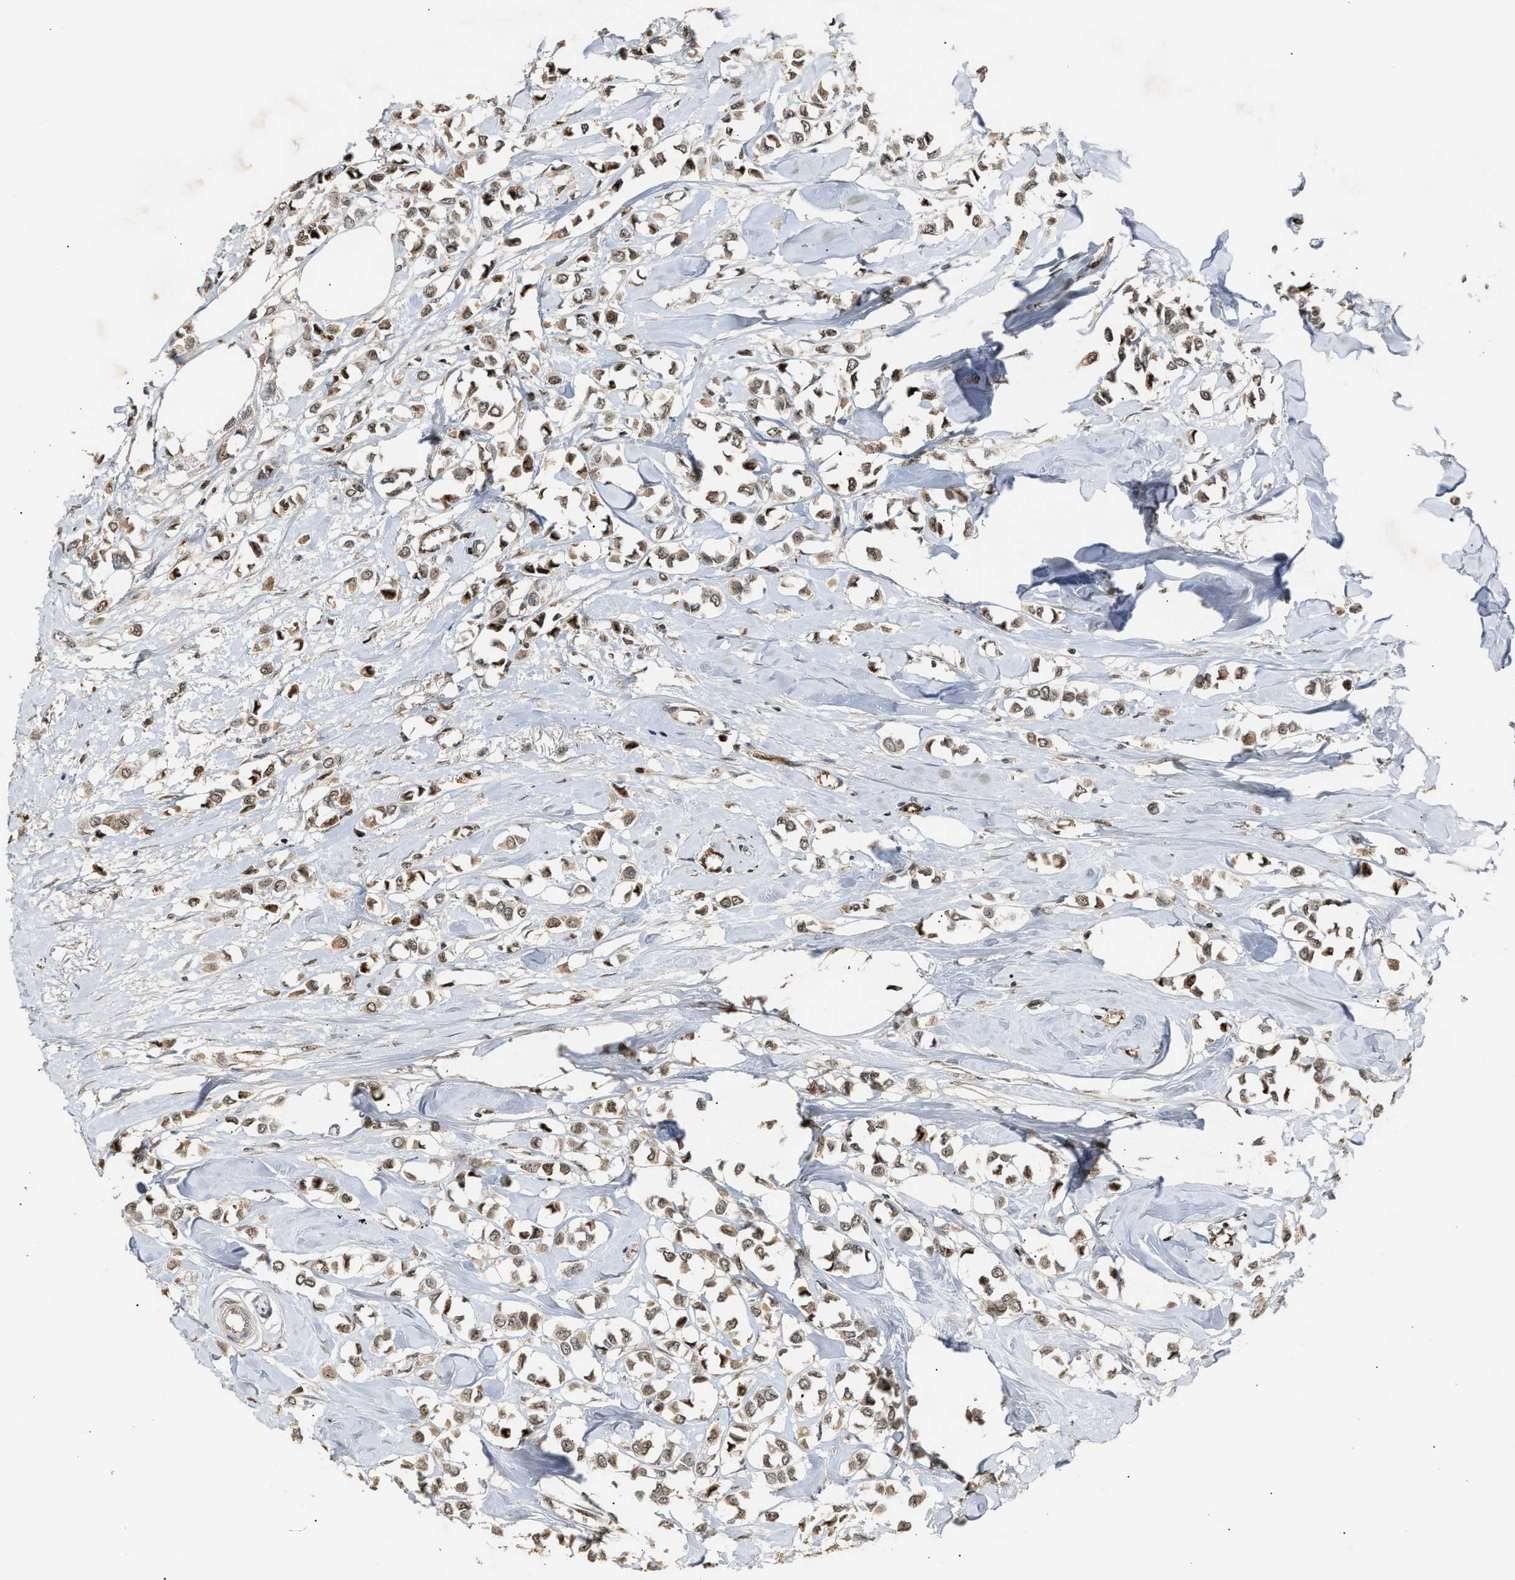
{"staining": {"intensity": "weak", "quantity": "25%-75%", "location": "cytoplasmic/membranous,nuclear"}, "tissue": "breast cancer", "cell_type": "Tumor cells", "image_type": "cancer", "snomed": [{"axis": "morphology", "description": "Lobular carcinoma"}, {"axis": "topography", "description": "Breast"}], "caption": "Breast cancer stained for a protein (brown) exhibits weak cytoplasmic/membranous and nuclear positive staining in approximately 25%-75% of tumor cells.", "gene": "ZFAND5", "patient": {"sex": "female", "age": 51}}